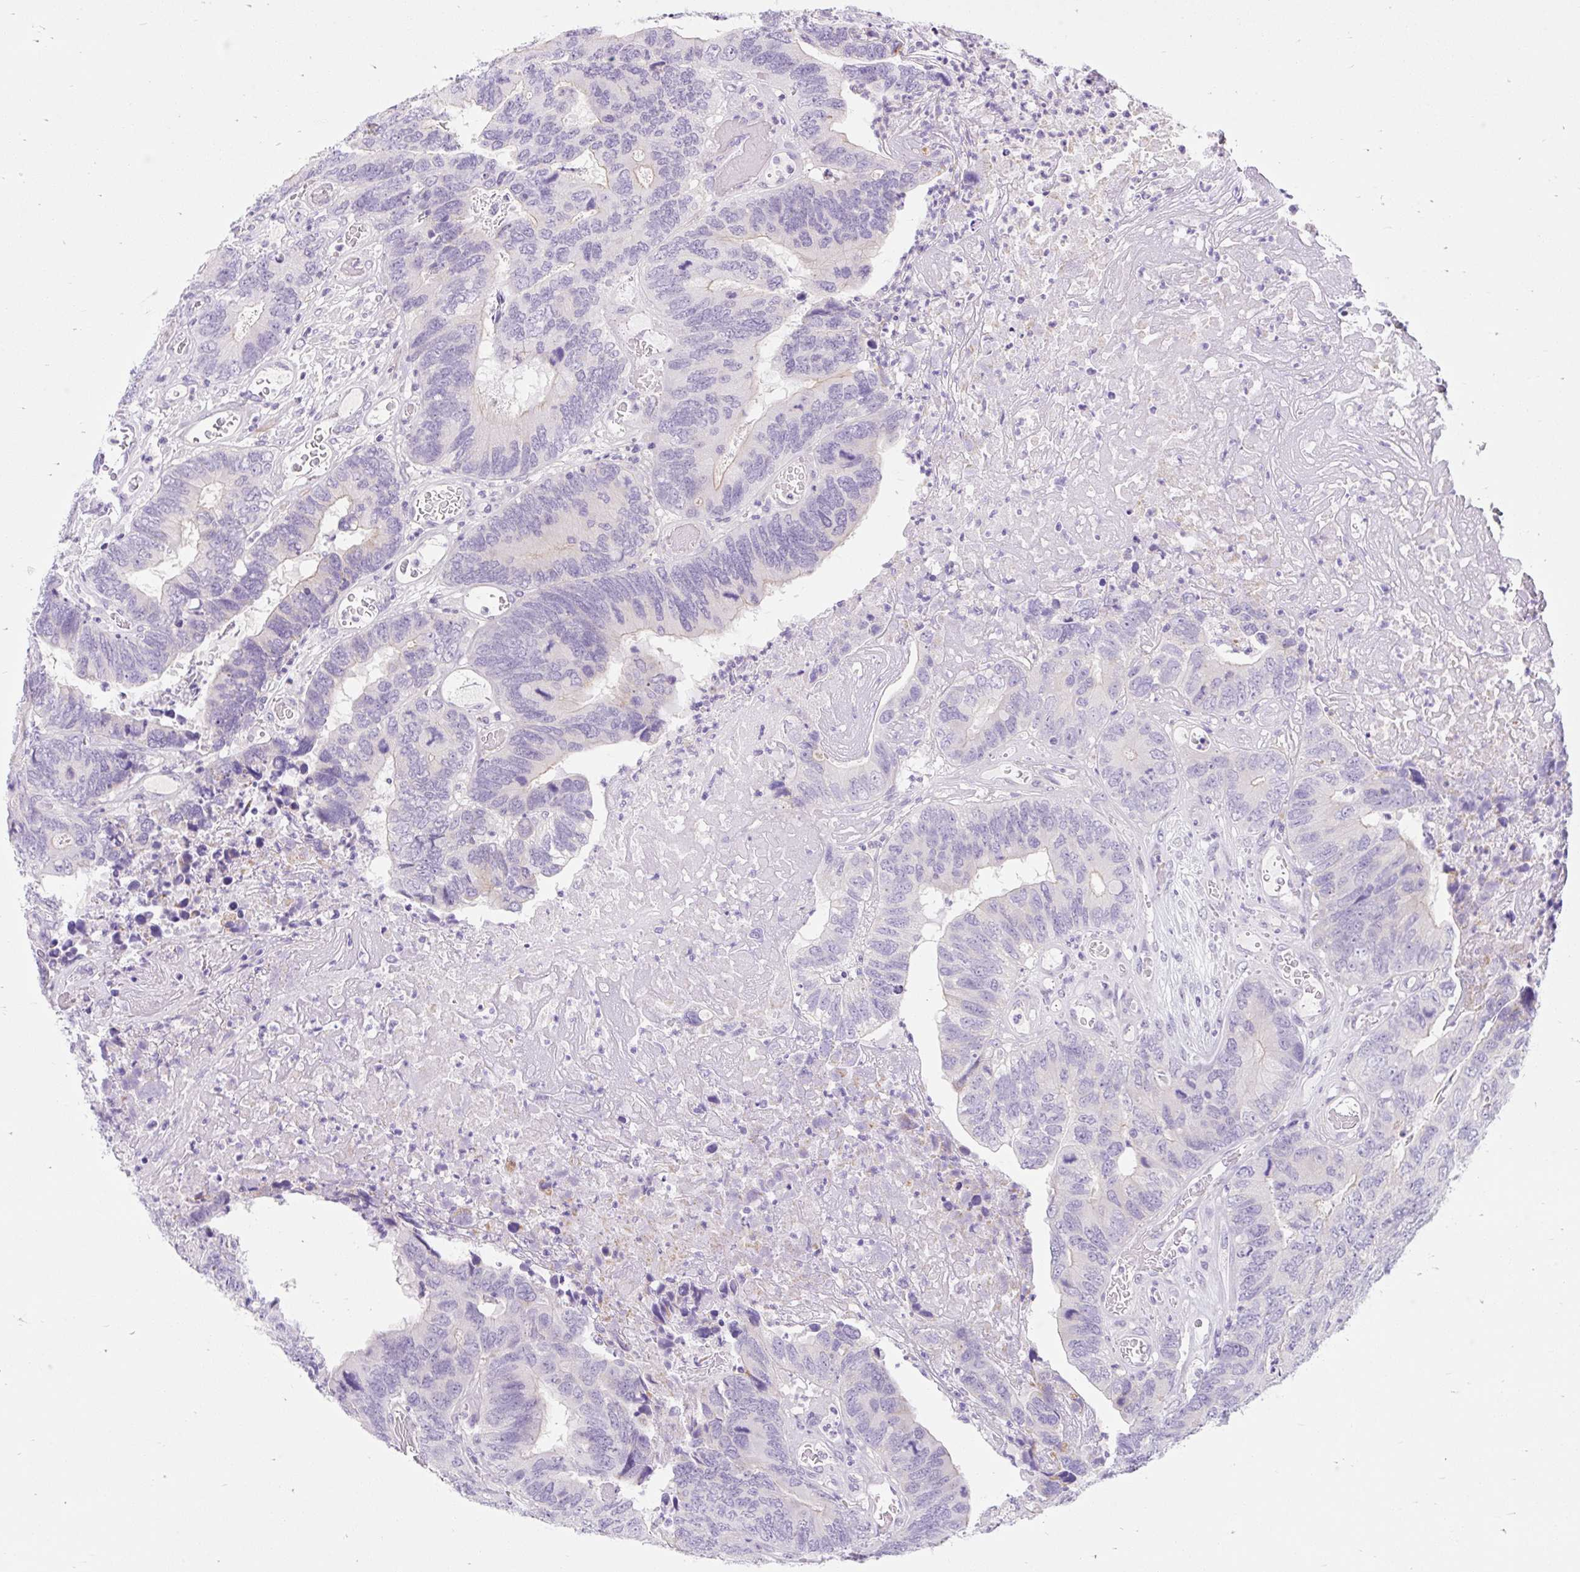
{"staining": {"intensity": "negative", "quantity": "none", "location": "none"}, "tissue": "colorectal cancer", "cell_type": "Tumor cells", "image_type": "cancer", "snomed": [{"axis": "morphology", "description": "Adenocarcinoma, NOS"}, {"axis": "topography", "description": "Colon"}], "caption": "IHC image of neoplastic tissue: human colorectal cancer (adenocarcinoma) stained with DAB (3,3'-diaminobenzidine) shows no significant protein positivity in tumor cells. Nuclei are stained in blue.", "gene": "SLC28A1", "patient": {"sex": "female", "age": 67}}